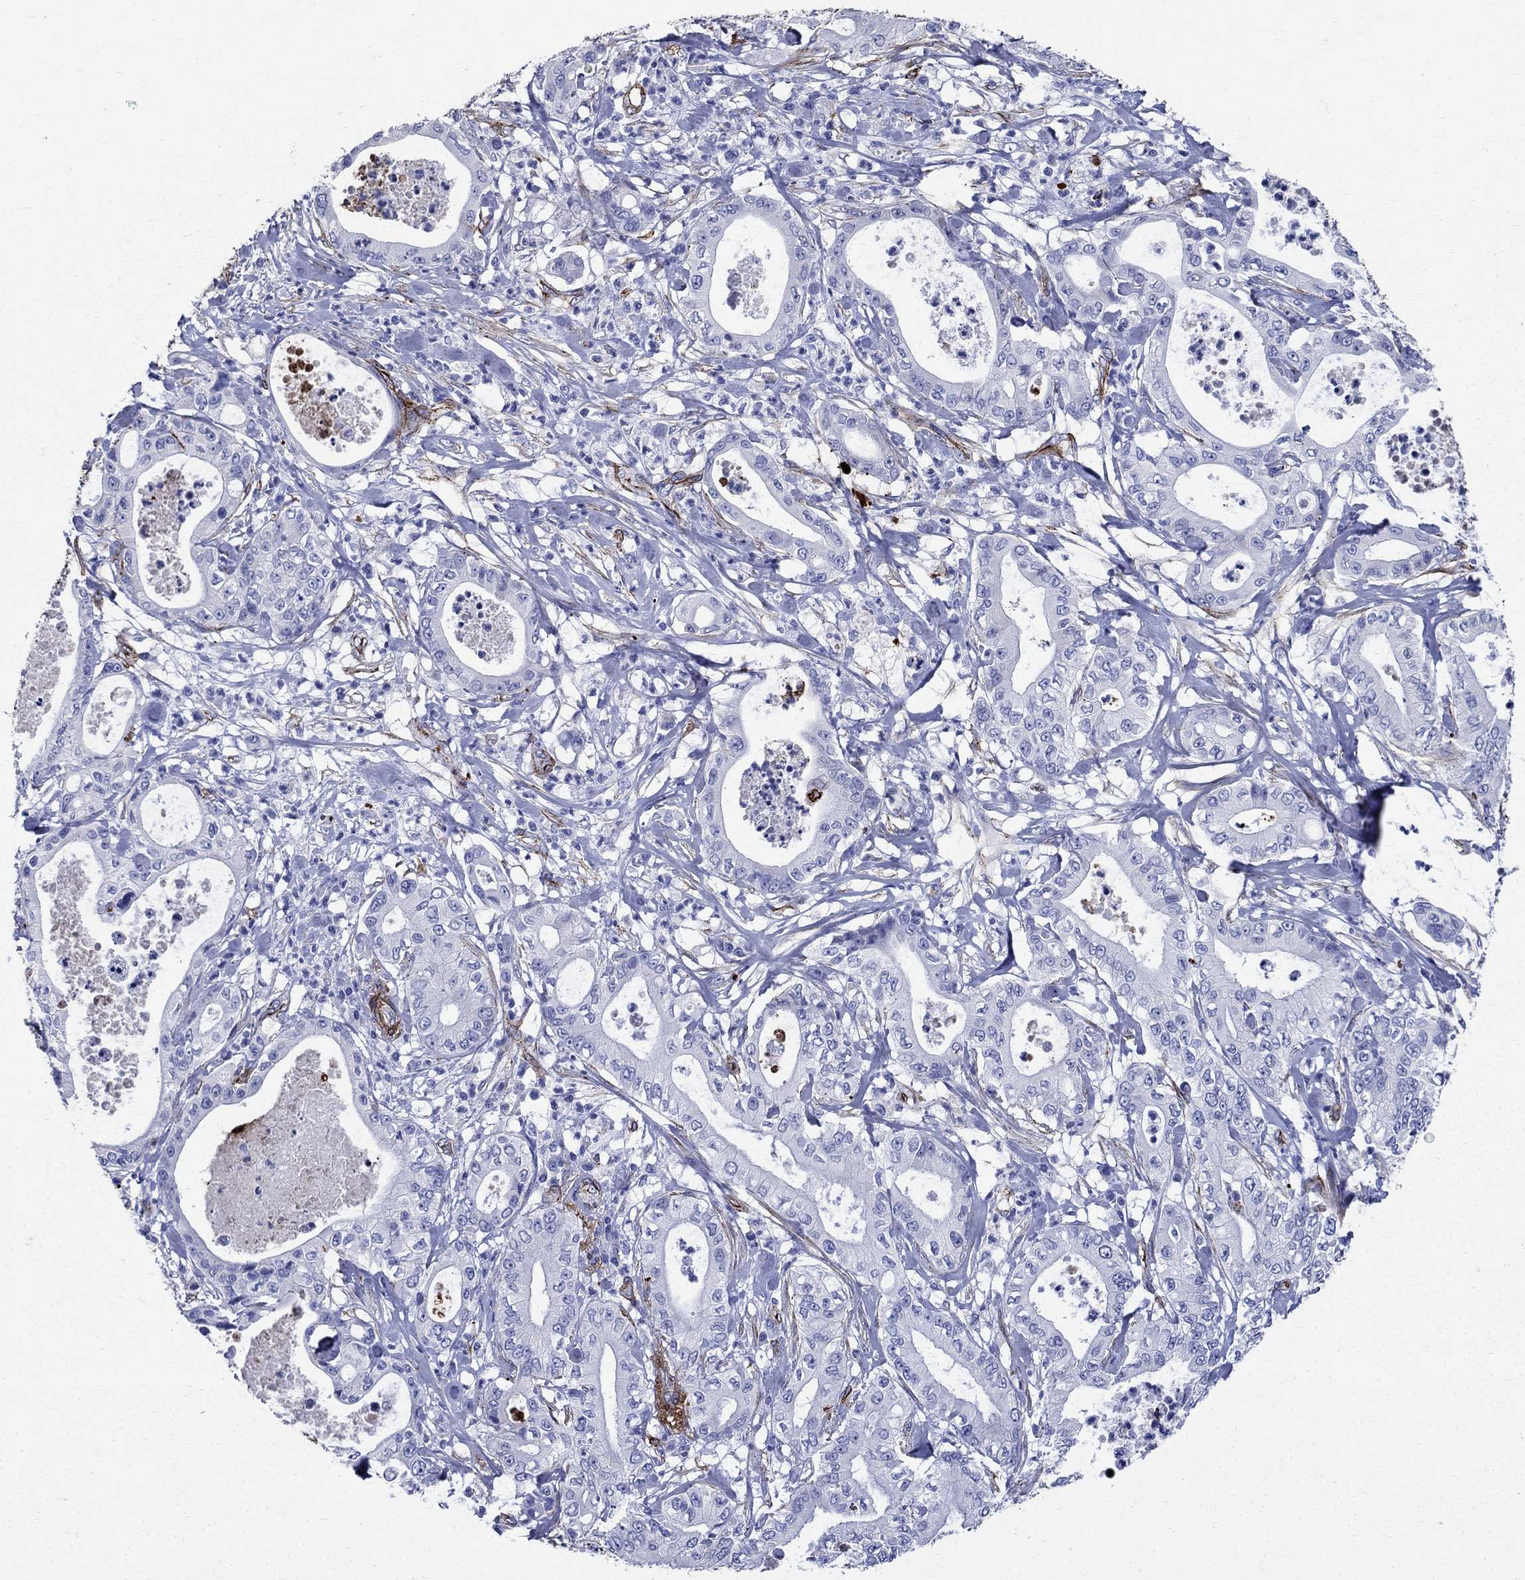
{"staining": {"intensity": "negative", "quantity": "none", "location": "none"}, "tissue": "pancreatic cancer", "cell_type": "Tumor cells", "image_type": "cancer", "snomed": [{"axis": "morphology", "description": "Adenocarcinoma, NOS"}, {"axis": "topography", "description": "Pancreas"}], "caption": "A high-resolution image shows immunohistochemistry (IHC) staining of pancreatic cancer, which demonstrates no significant expression in tumor cells.", "gene": "VTN", "patient": {"sex": "male", "age": 71}}